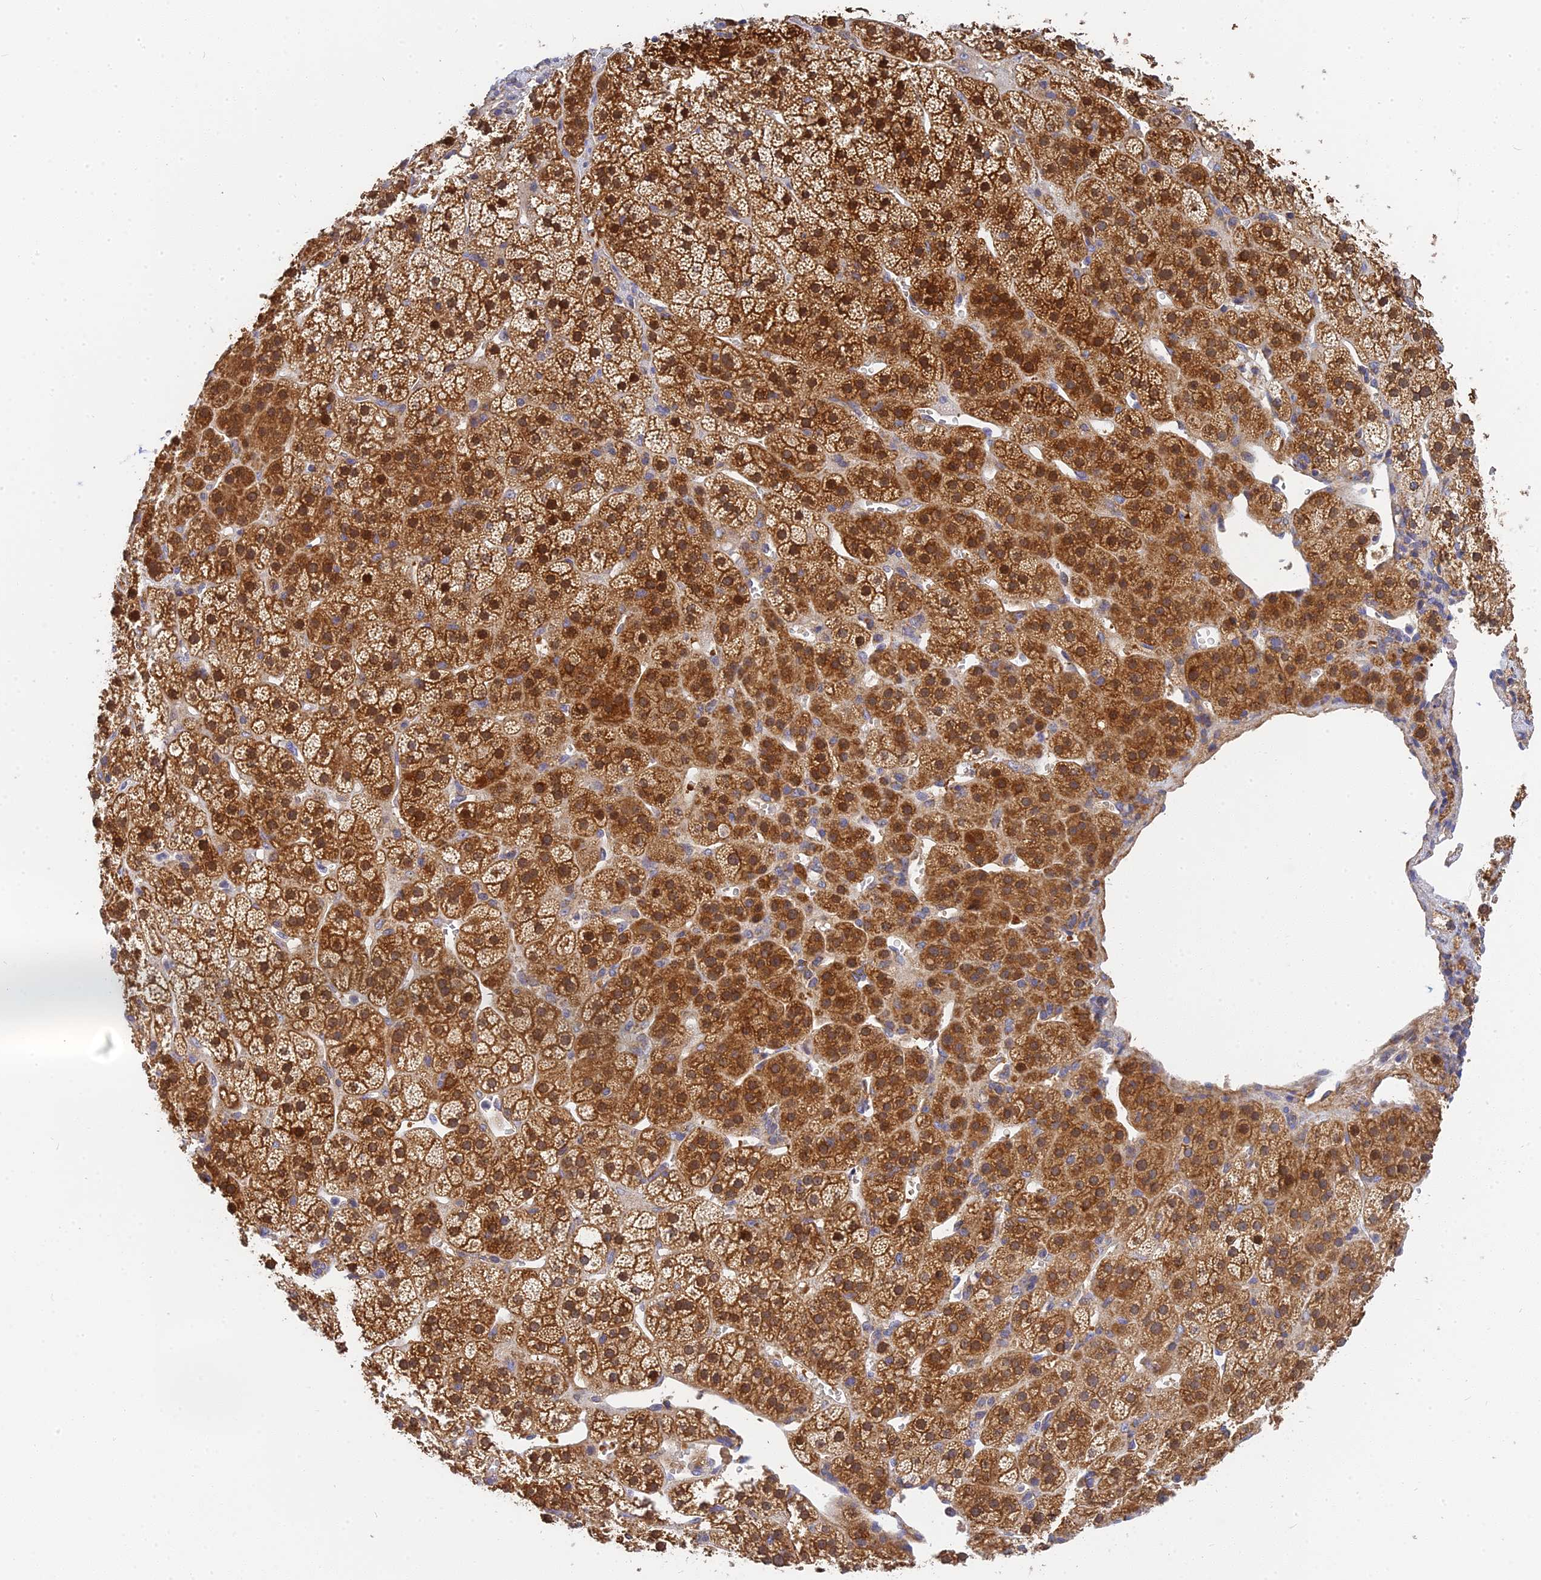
{"staining": {"intensity": "strong", "quantity": "25%-75%", "location": "cytoplasmic/membranous"}, "tissue": "adrenal gland", "cell_type": "Glandular cells", "image_type": "normal", "snomed": [{"axis": "morphology", "description": "Normal tissue, NOS"}, {"axis": "topography", "description": "Adrenal gland"}], "caption": "Brown immunohistochemical staining in normal human adrenal gland reveals strong cytoplasmic/membranous expression in about 25%-75% of glandular cells. The staining is performed using DAB (3,3'-diaminobenzidine) brown chromogen to label protein expression. The nuclei are counter-stained blue using hematoxylin.", "gene": "MRPL15", "patient": {"sex": "female", "age": 70}}